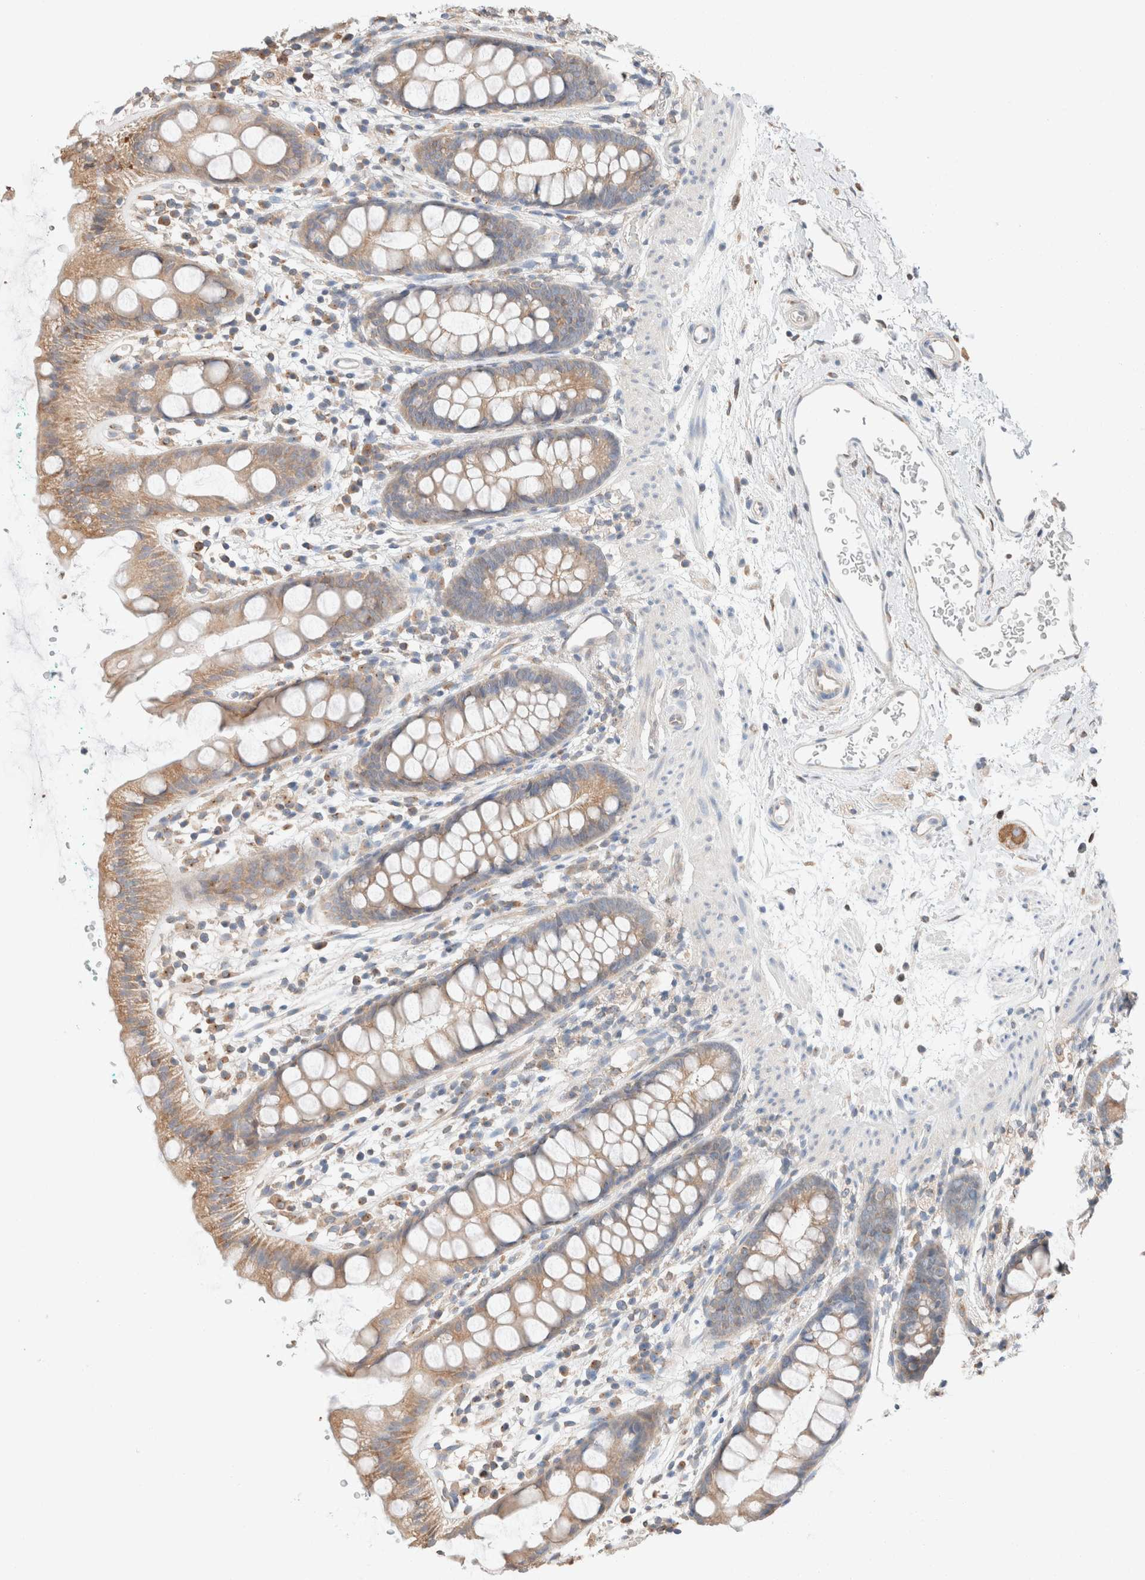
{"staining": {"intensity": "moderate", "quantity": ">75%", "location": "cytoplasmic/membranous"}, "tissue": "rectum", "cell_type": "Glandular cells", "image_type": "normal", "snomed": [{"axis": "morphology", "description": "Normal tissue, NOS"}, {"axis": "topography", "description": "Rectum"}], "caption": "IHC micrograph of normal rectum: human rectum stained using immunohistochemistry displays medium levels of moderate protein expression localized specifically in the cytoplasmic/membranous of glandular cells, appearing as a cytoplasmic/membranous brown color.", "gene": "PCM1", "patient": {"sex": "female", "age": 65}}